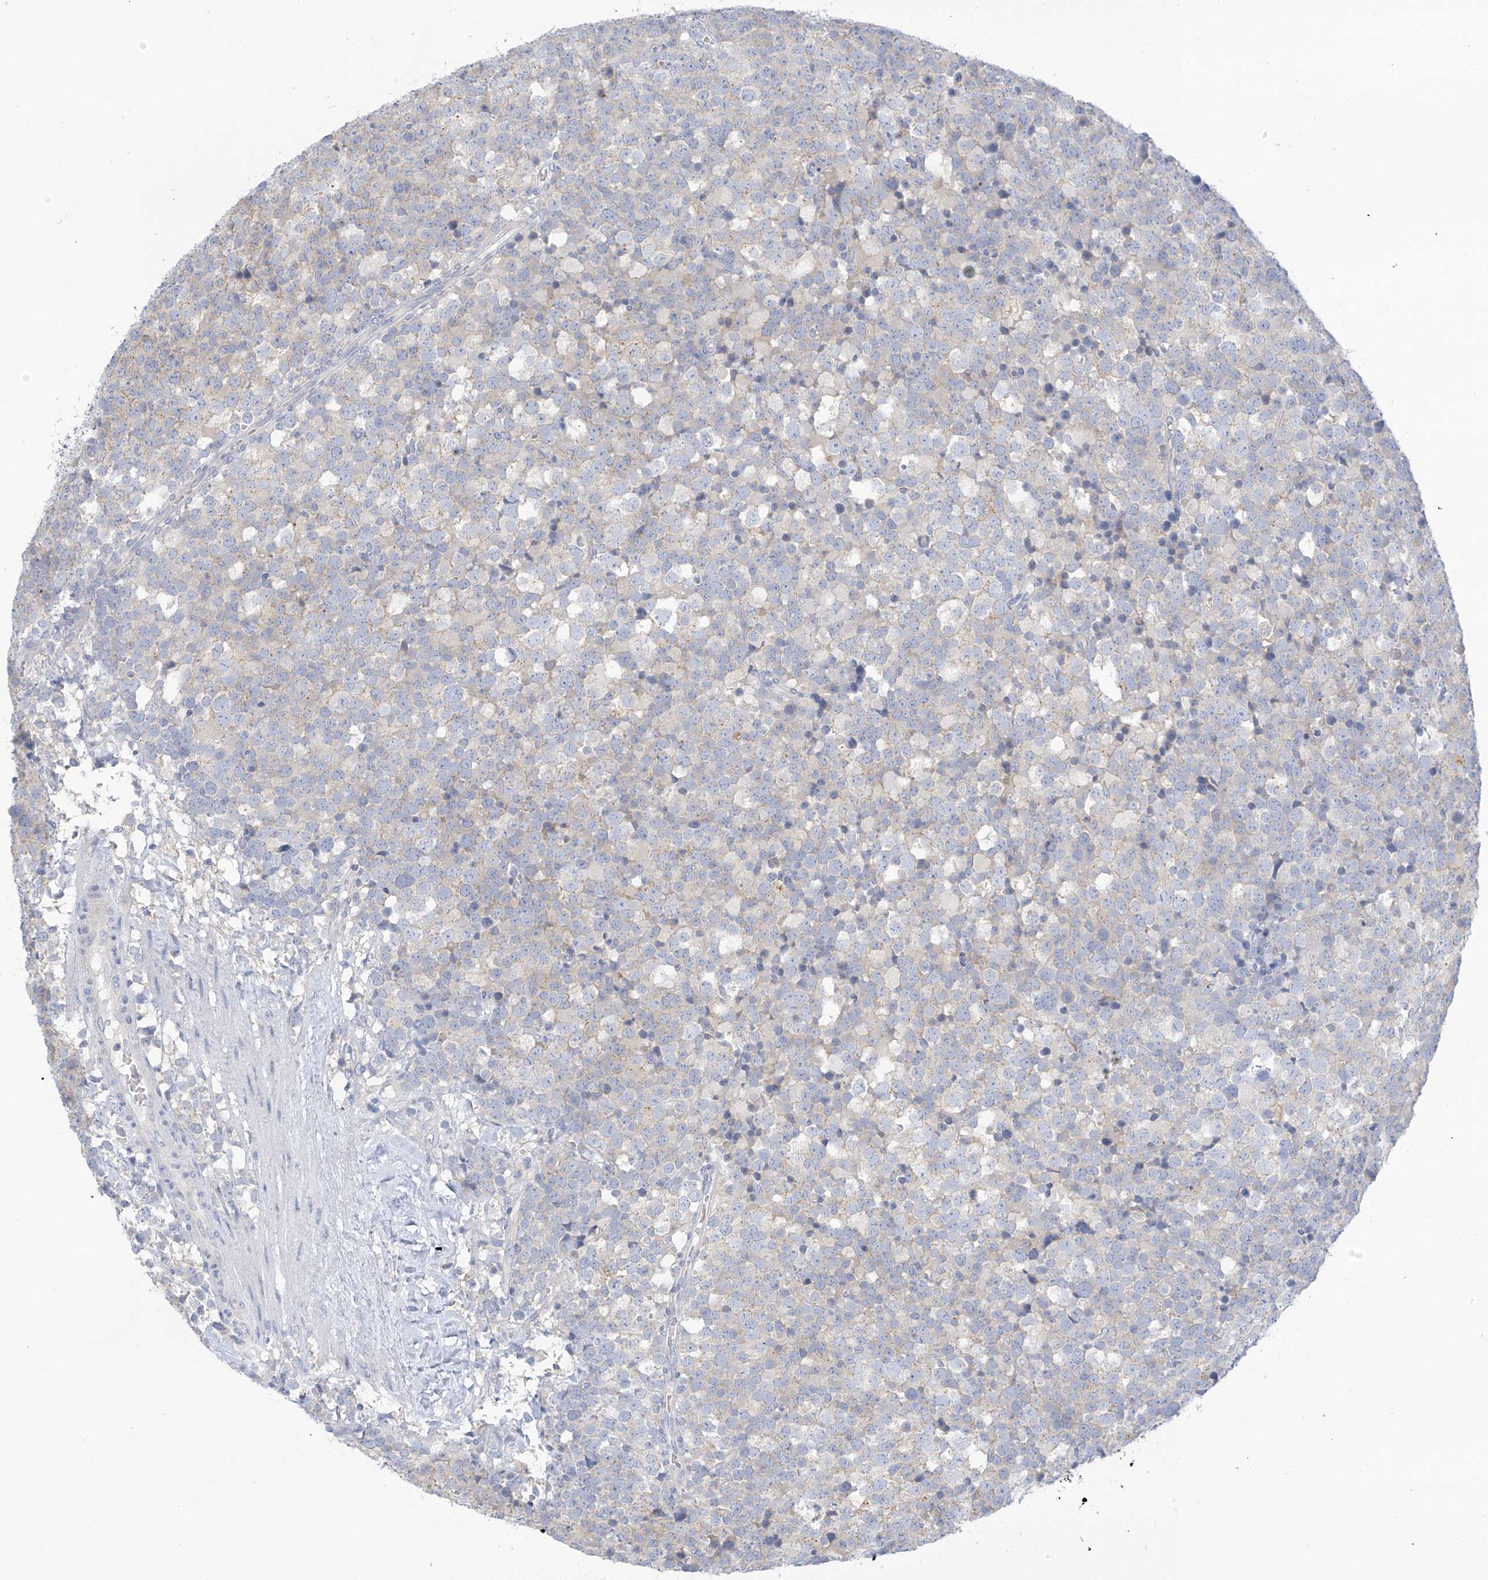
{"staining": {"intensity": "negative", "quantity": "none", "location": "none"}, "tissue": "testis cancer", "cell_type": "Tumor cells", "image_type": "cancer", "snomed": [{"axis": "morphology", "description": "Seminoma, NOS"}, {"axis": "topography", "description": "Testis"}], "caption": "DAB immunohistochemical staining of human testis cancer (seminoma) shows no significant staining in tumor cells.", "gene": "SLC6A12", "patient": {"sex": "male", "age": 71}}